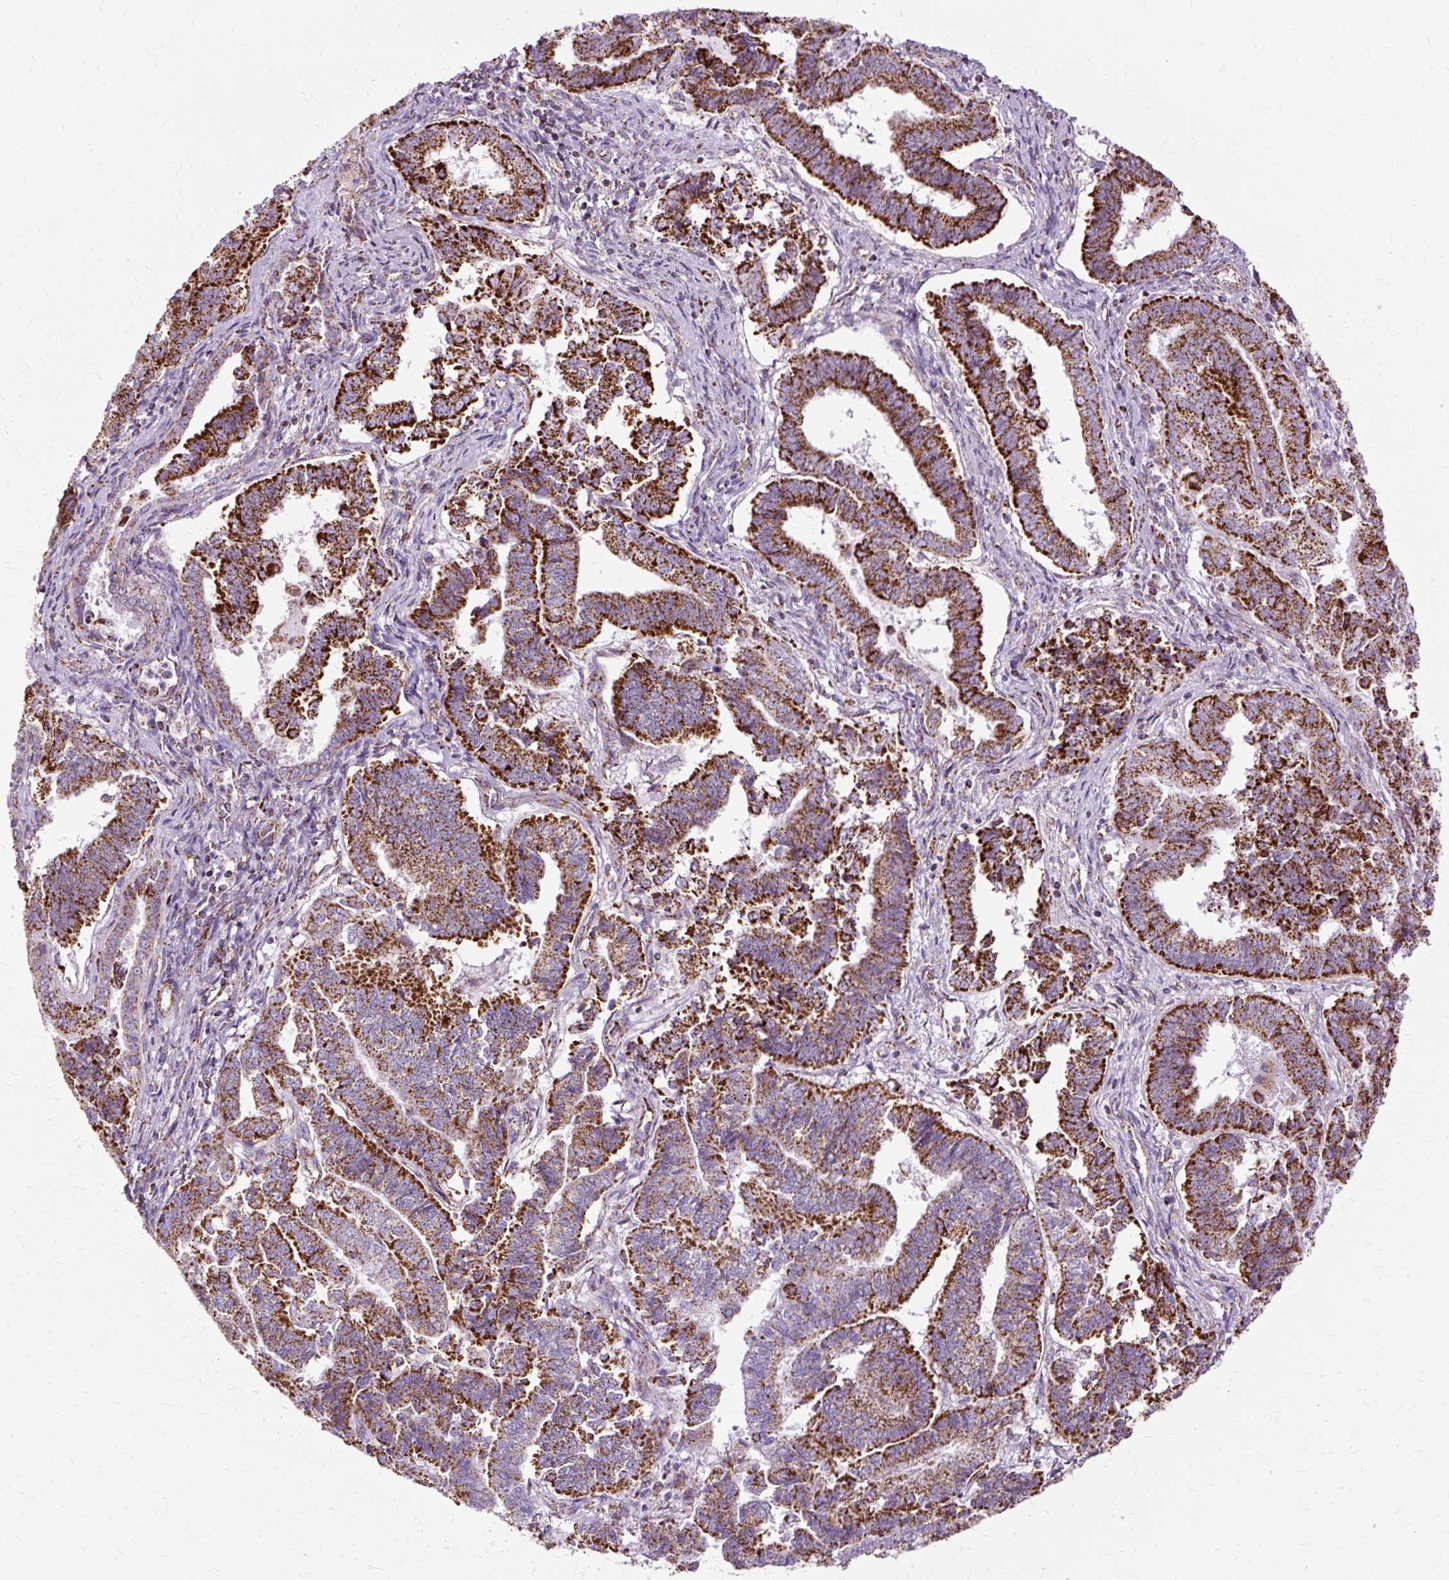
{"staining": {"intensity": "strong", "quantity": ">75%", "location": "cytoplasmic/membranous"}, "tissue": "endometrial cancer", "cell_type": "Tumor cells", "image_type": "cancer", "snomed": [{"axis": "morphology", "description": "Adenocarcinoma, NOS"}, {"axis": "topography", "description": "Endometrium"}], "caption": "Immunohistochemical staining of adenocarcinoma (endometrial) demonstrates high levels of strong cytoplasmic/membranous protein staining in about >75% of tumor cells.", "gene": "DLAT", "patient": {"sex": "female", "age": 72}}